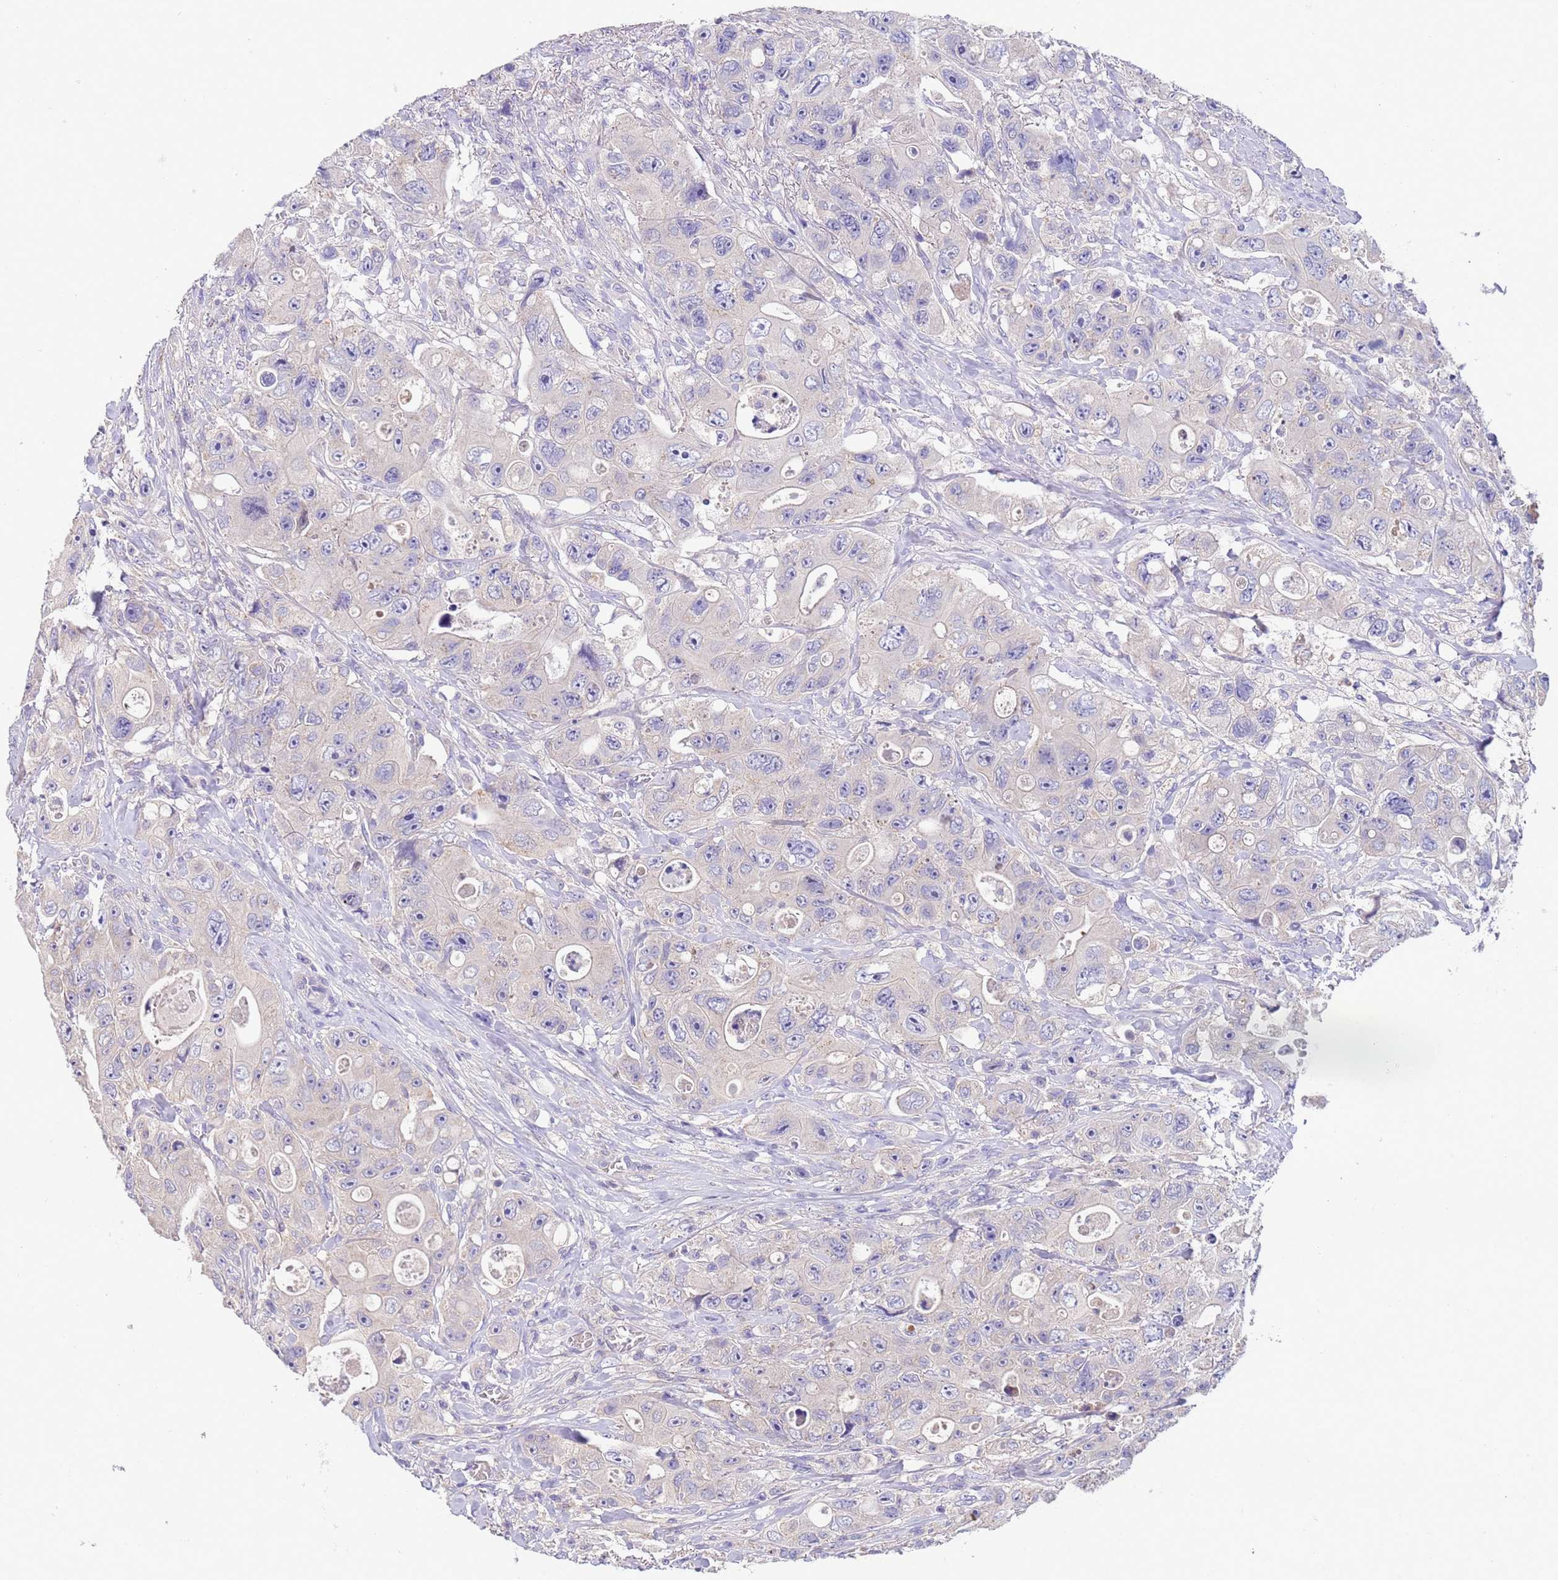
{"staining": {"intensity": "negative", "quantity": "none", "location": "none"}, "tissue": "colorectal cancer", "cell_type": "Tumor cells", "image_type": "cancer", "snomed": [{"axis": "morphology", "description": "Adenocarcinoma, NOS"}, {"axis": "topography", "description": "Colon"}], "caption": "Colorectal adenocarcinoma stained for a protein using IHC demonstrates no staining tumor cells.", "gene": "SLC24A3", "patient": {"sex": "female", "age": 46}}